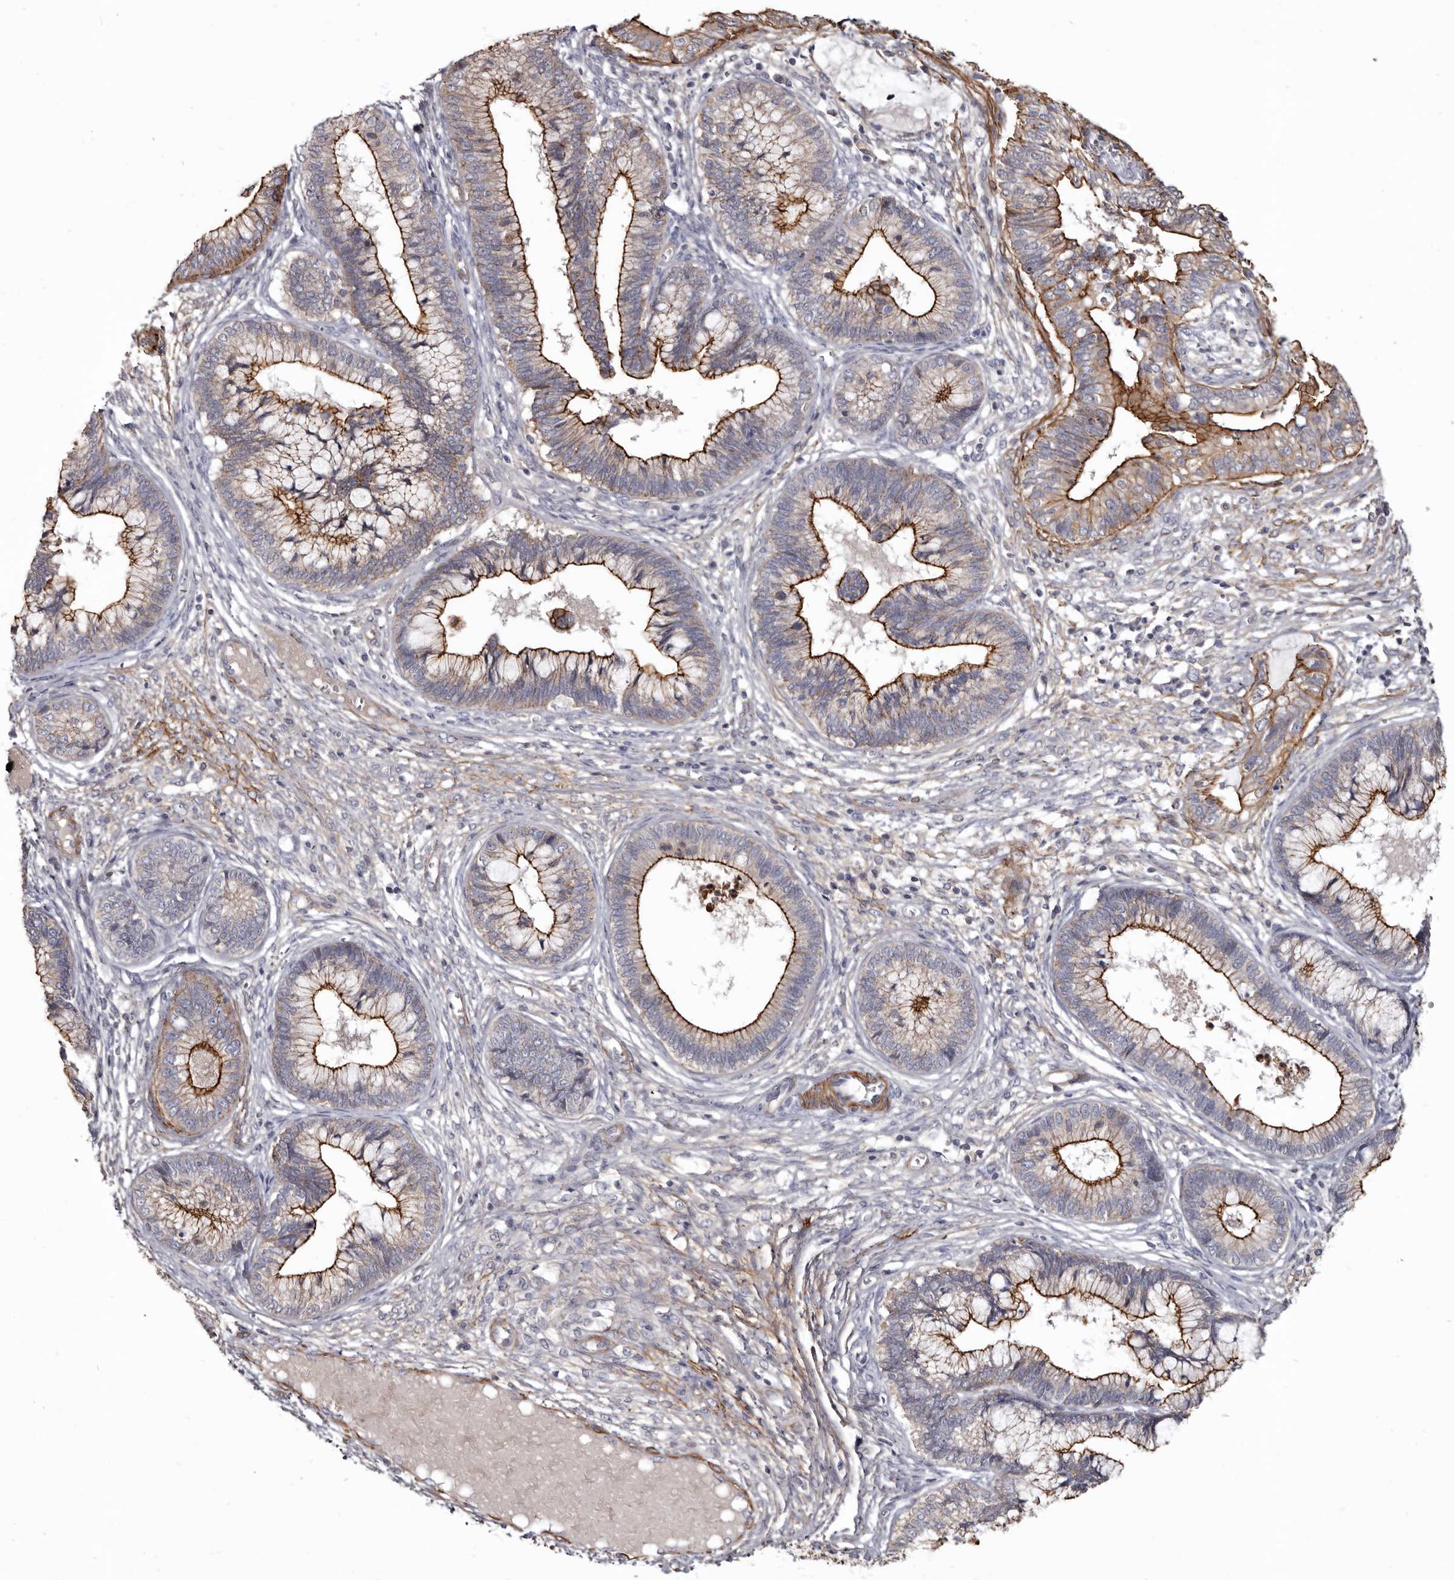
{"staining": {"intensity": "strong", "quantity": ">75%", "location": "cytoplasmic/membranous"}, "tissue": "cervical cancer", "cell_type": "Tumor cells", "image_type": "cancer", "snomed": [{"axis": "morphology", "description": "Adenocarcinoma, NOS"}, {"axis": "topography", "description": "Cervix"}], "caption": "Brown immunohistochemical staining in cervical cancer (adenocarcinoma) demonstrates strong cytoplasmic/membranous staining in approximately >75% of tumor cells.", "gene": "CGN", "patient": {"sex": "female", "age": 44}}